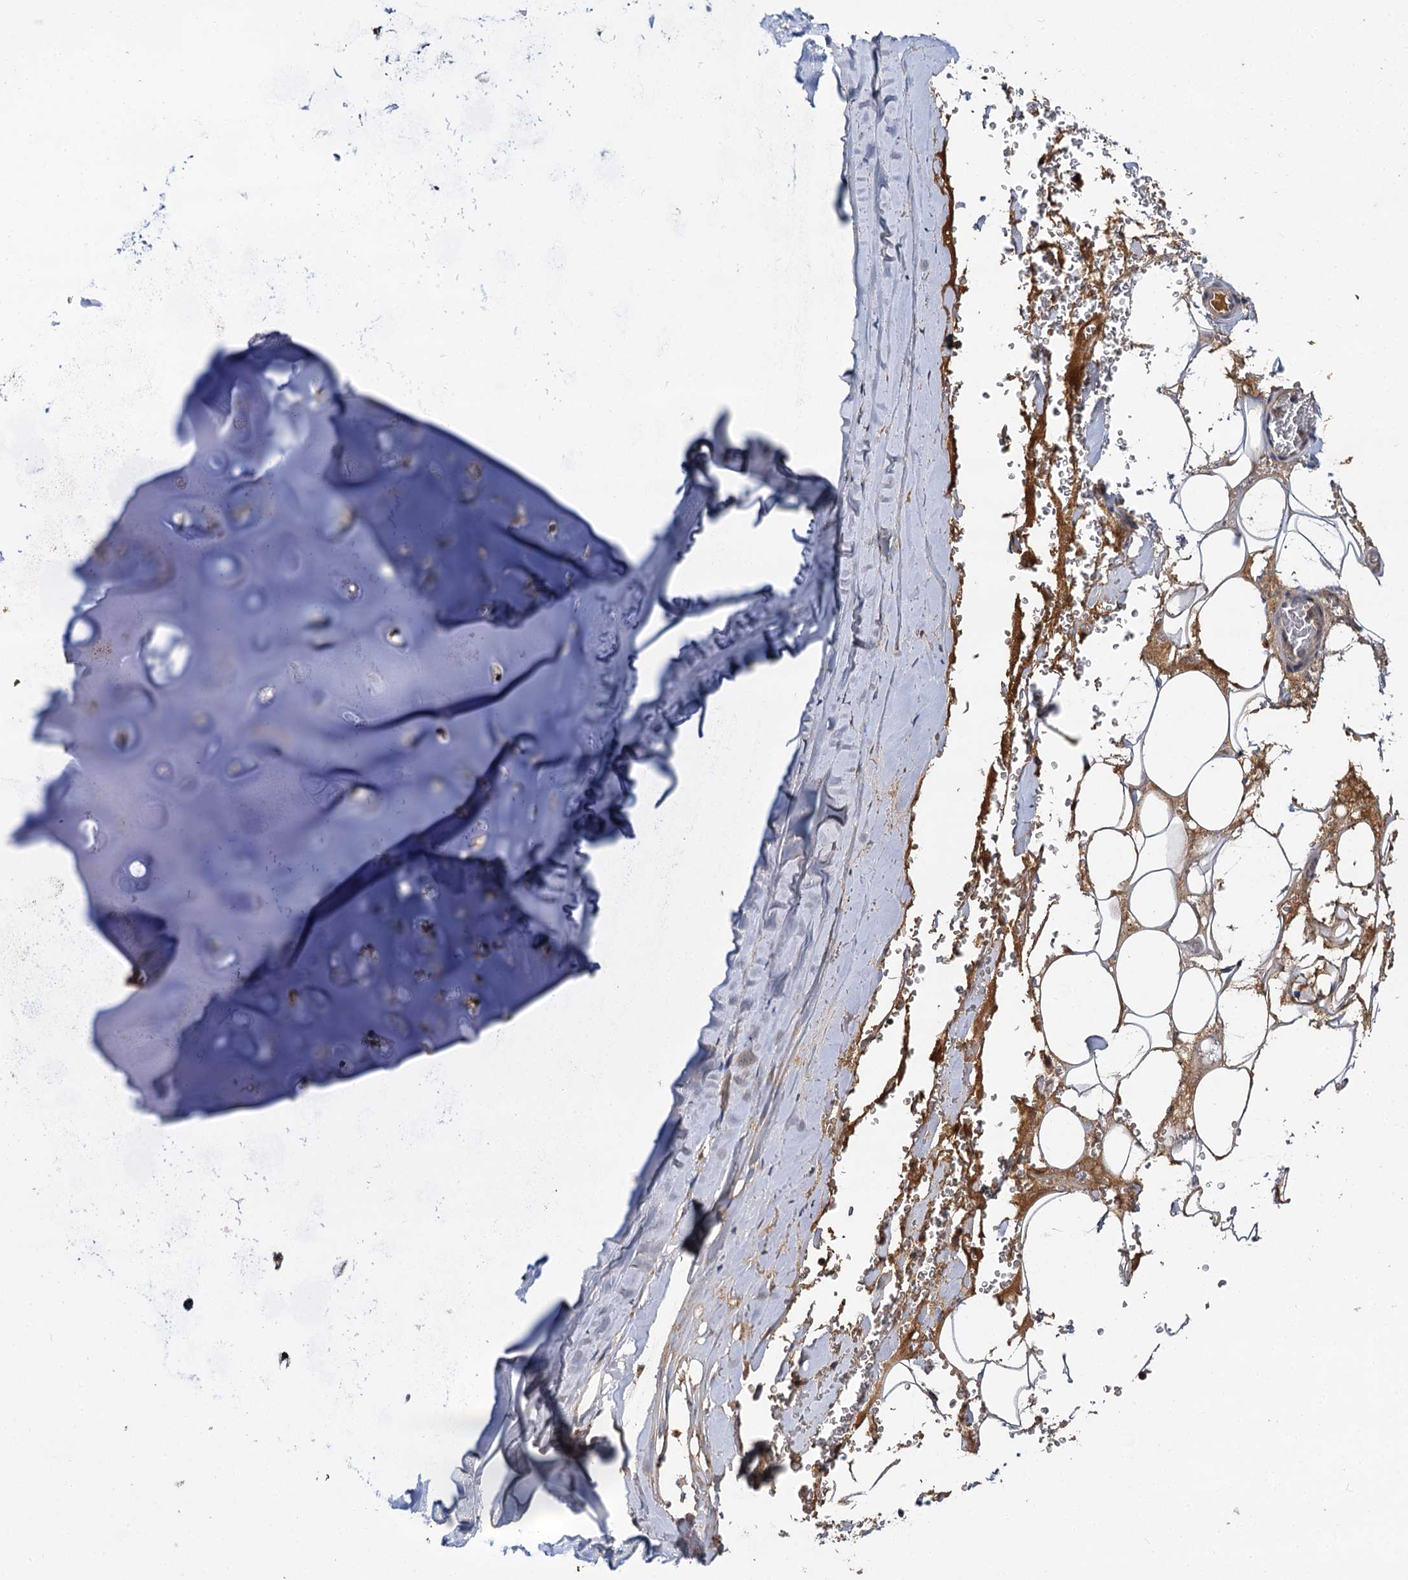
{"staining": {"intensity": "moderate", "quantity": "<25%", "location": "cytoplasmic/membranous"}, "tissue": "adipose tissue", "cell_type": "Adipocytes", "image_type": "normal", "snomed": [{"axis": "morphology", "description": "Normal tissue, NOS"}, {"axis": "topography", "description": "Cartilage tissue"}], "caption": "Adipose tissue stained with a brown dye demonstrates moderate cytoplasmic/membranous positive expression in about <25% of adipocytes.", "gene": "MBD6", "patient": {"sex": "female", "age": 63}}